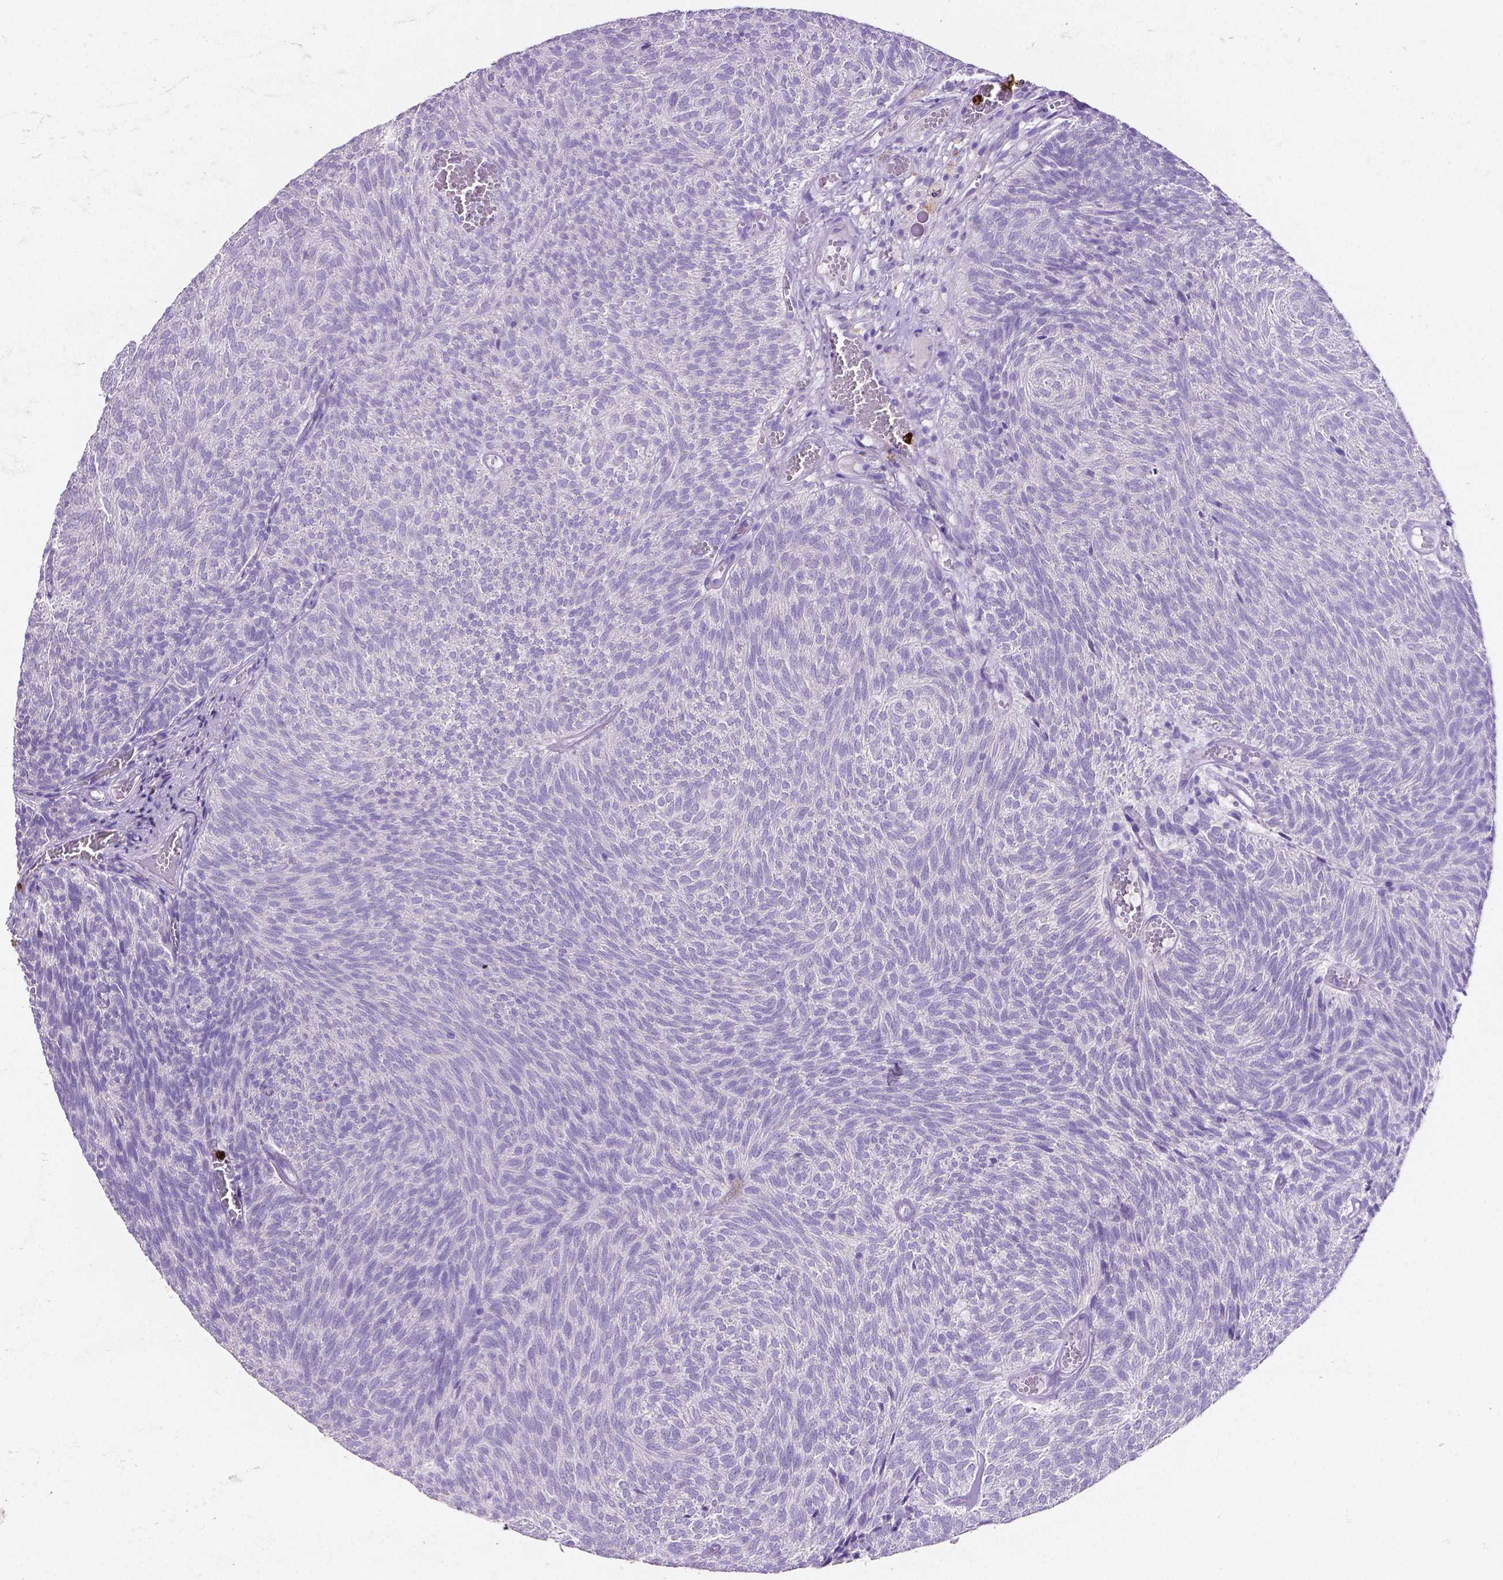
{"staining": {"intensity": "negative", "quantity": "none", "location": "none"}, "tissue": "urothelial cancer", "cell_type": "Tumor cells", "image_type": "cancer", "snomed": [{"axis": "morphology", "description": "Urothelial carcinoma, Low grade"}, {"axis": "topography", "description": "Urinary bladder"}], "caption": "Tumor cells are negative for brown protein staining in urothelial cancer.", "gene": "MMP9", "patient": {"sex": "male", "age": 77}}